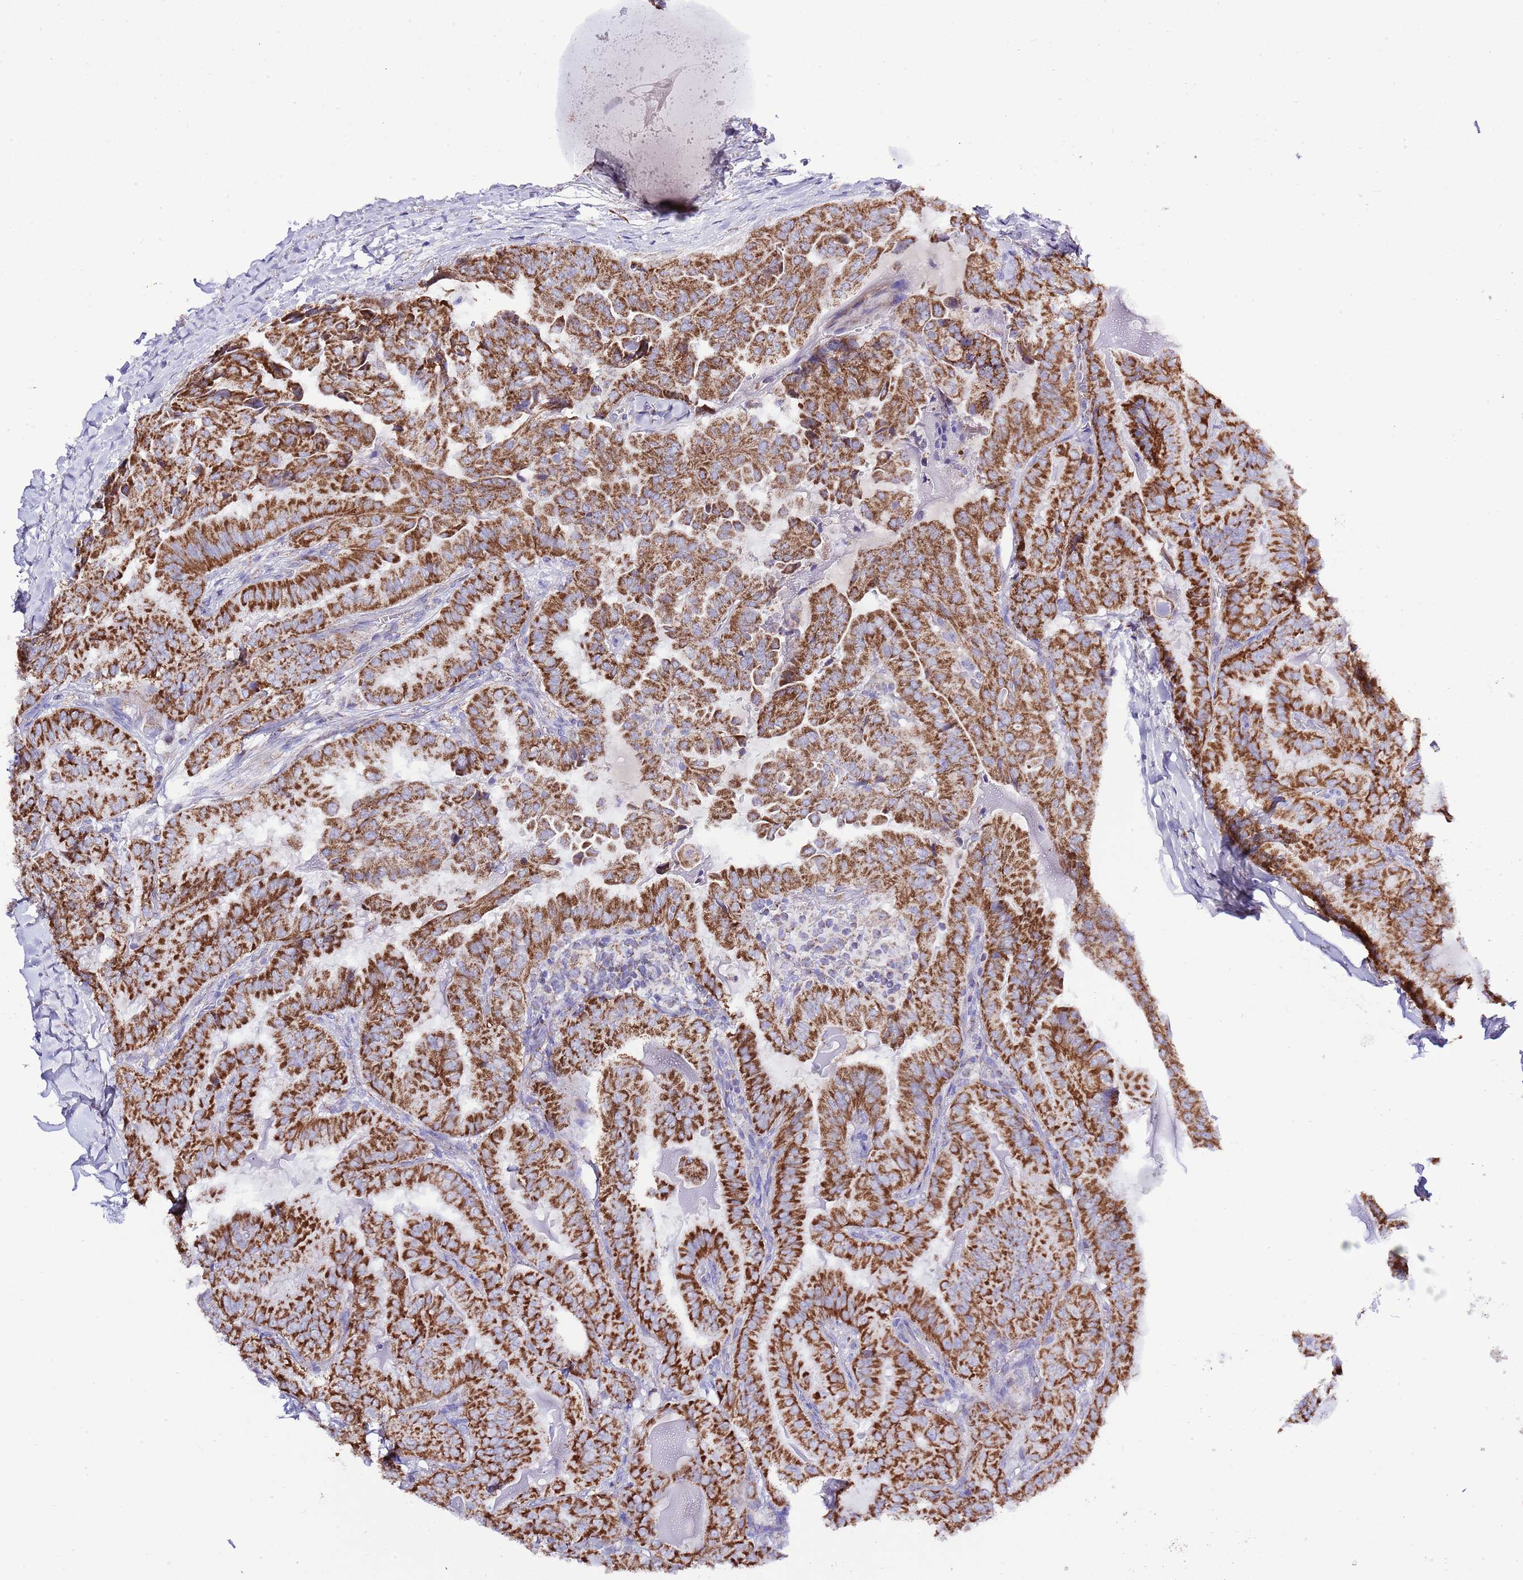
{"staining": {"intensity": "strong", "quantity": ">75%", "location": "cytoplasmic/membranous"}, "tissue": "thyroid cancer", "cell_type": "Tumor cells", "image_type": "cancer", "snomed": [{"axis": "morphology", "description": "Papillary adenocarcinoma, NOS"}, {"axis": "topography", "description": "Thyroid gland"}], "caption": "Immunohistochemical staining of human papillary adenocarcinoma (thyroid) reveals strong cytoplasmic/membranous protein staining in about >75% of tumor cells.", "gene": "TEKTIP1", "patient": {"sex": "female", "age": 68}}